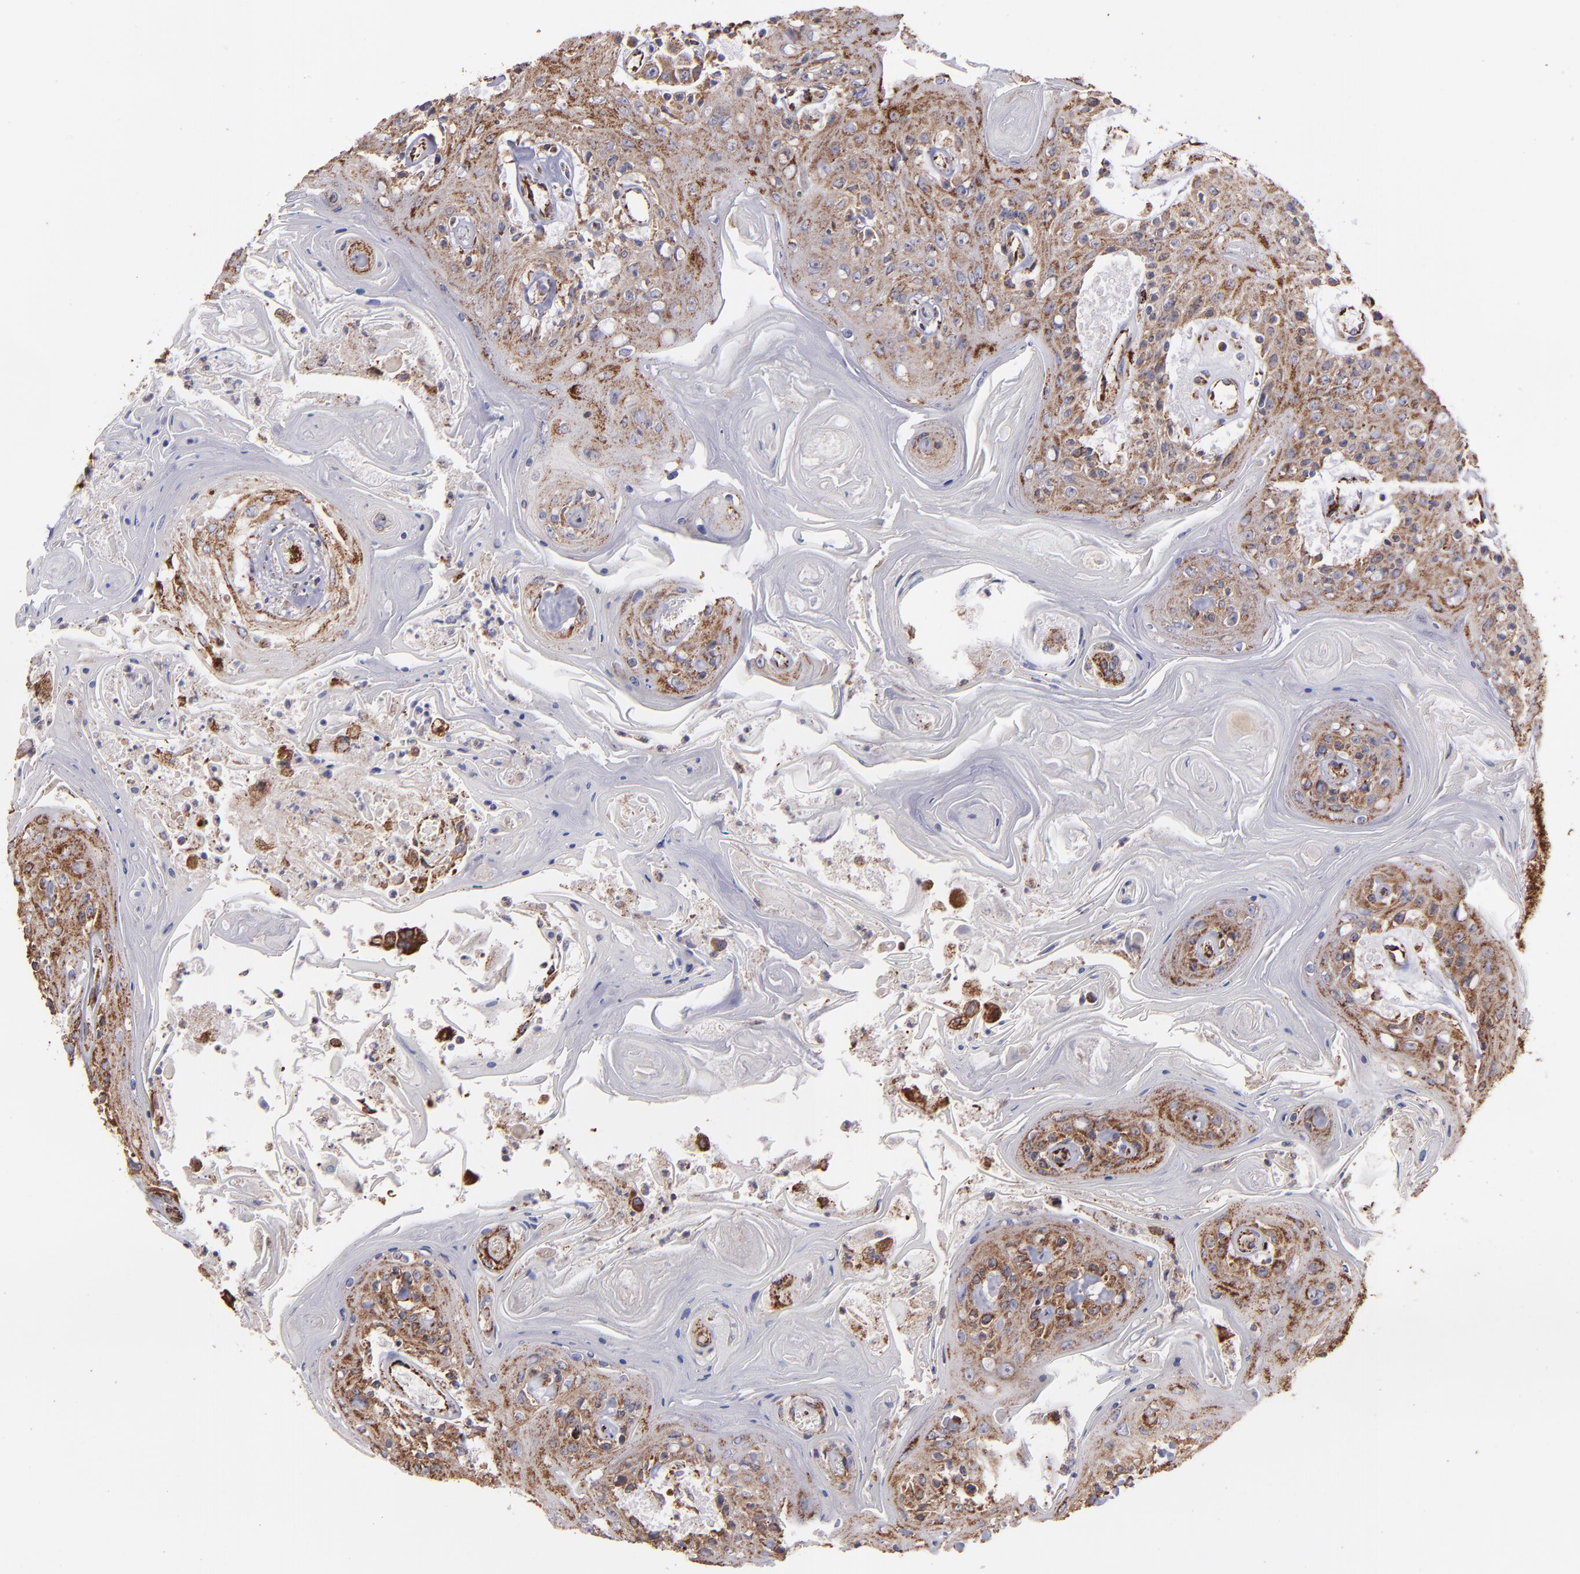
{"staining": {"intensity": "moderate", "quantity": ">75%", "location": "cytoplasmic/membranous"}, "tissue": "head and neck cancer", "cell_type": "Tumor cells", "image_type": "cancer", "snomed": [{"axis": "morphology", "description": "Squamous cell carcinoma, NOS"}, {"axis": "topography", "description": "Oral tissue"}, {"axis": "topography", "description": "Head-Neck"}], "caption": "About >75% of tumor cells in squamous cell carcinoma (head and neck) reveal moderate cytoplasmic/membranous protein positivity as visualized by brown immunohistochemical staining.", "gene": "MAOB", "patient": {"sex": "female", "age": 76}}